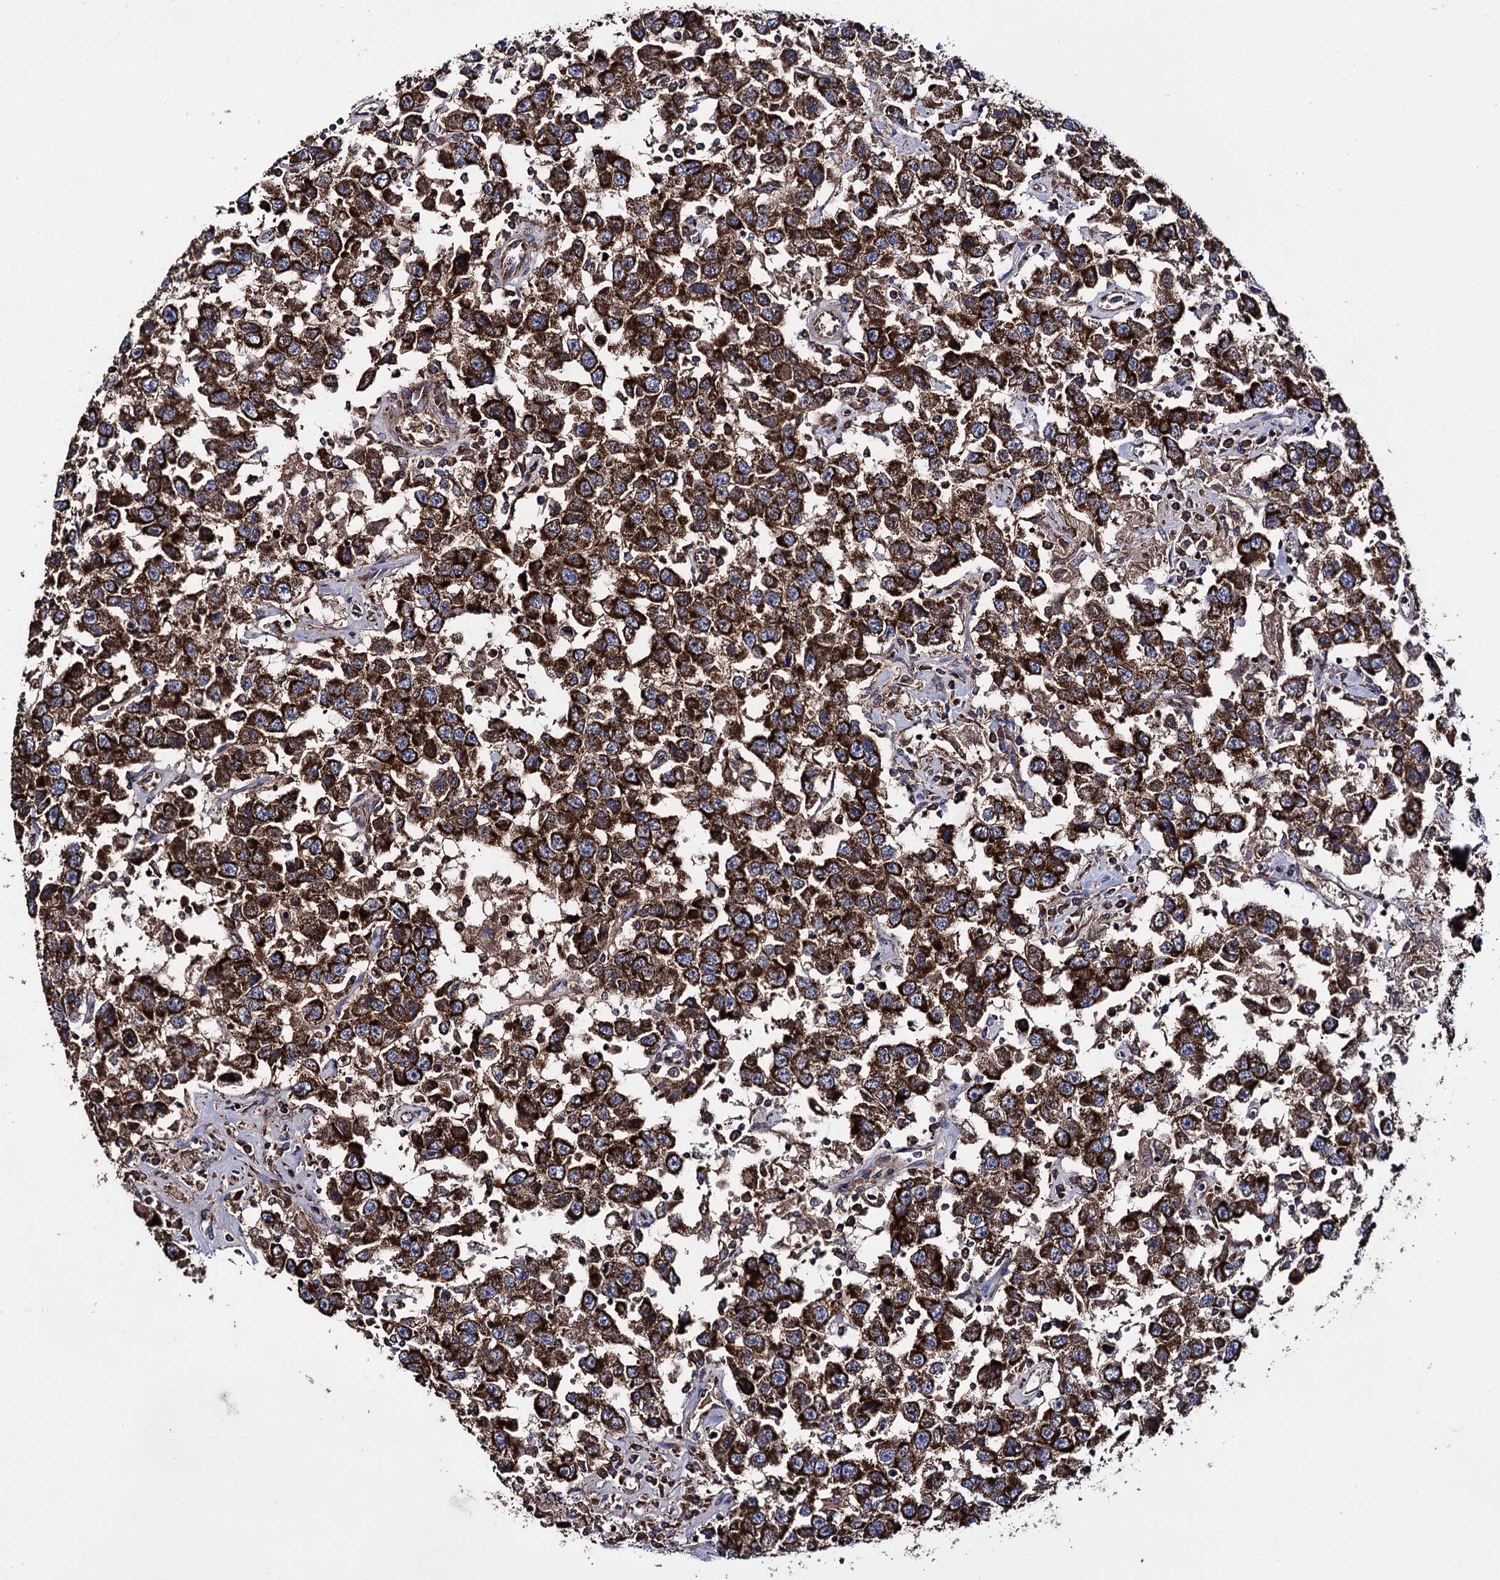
{"staining": {"intensity": "strong", "quantity": ">75%", "location": "cytoplasmic/membranous"}, "tissue": "testis cancer", "cell_type": "Tumor cells", "image_type": "cancer", "snomed": [{"axis": "morphology", "description": "Seminoma, NOS"}, {"axis": "topography", "description": "Testis"}], "caption": "This image displays immunohistochemistry staining of testis cancer, with high strong cytoplasmic/membranous staining in about >75% of tumor cells.", "gene": "IQCH", "patient": {"sex": "male", "age": 41}}